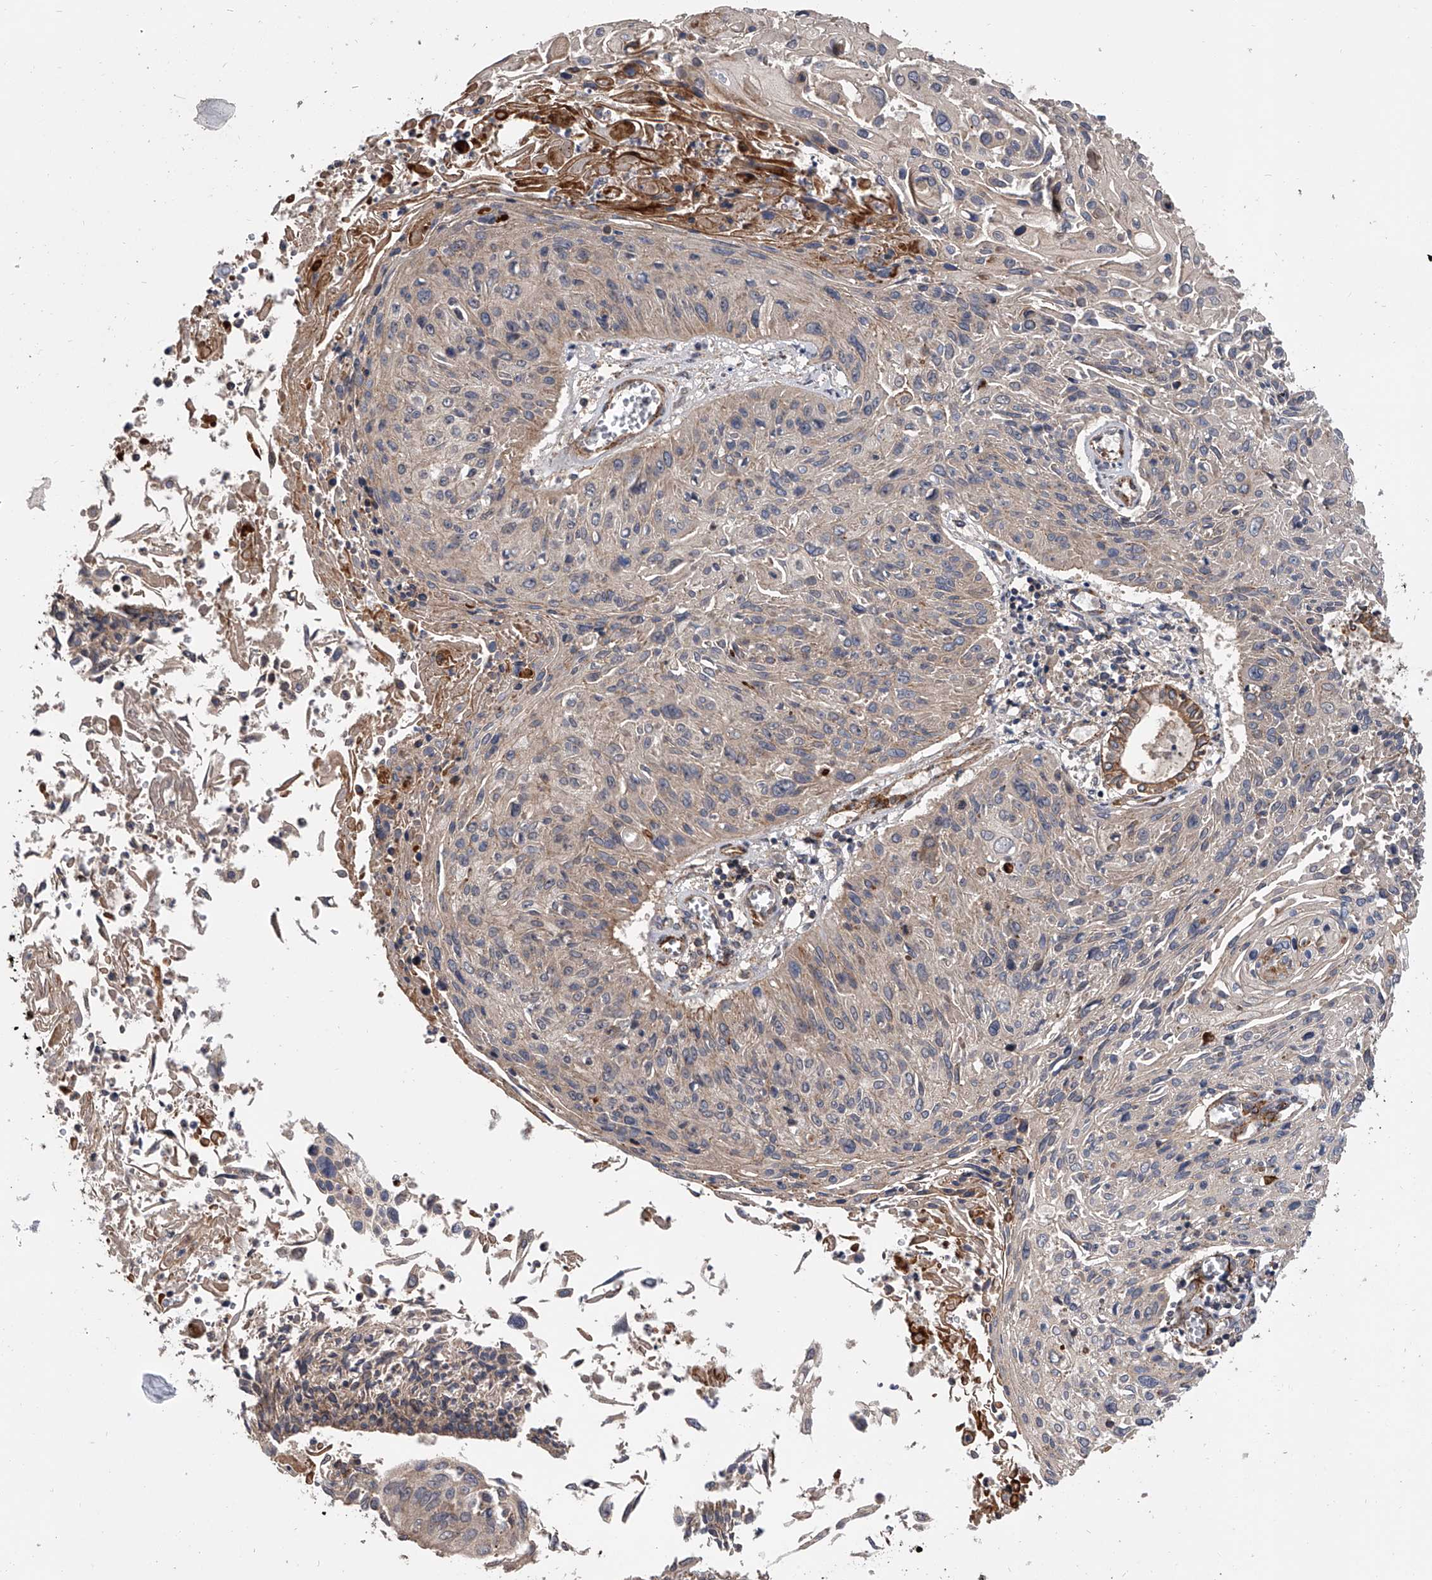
{"staining": {"intensity": "negative", "quantity": "none", "location": "none"}, "tissue": "cervical cancer", "cell_type": "Tumor cells", "image_type": "cancer", "snomed": [{"axis": "morphology", "description": "Squamous cell carcinoma, NOS"}, {"axis": "topography", "description": "Cervix"}], "caption": "IHC micrograph of neoplastic tissue: cervical cancer stained with DAB displays no significant protein positivity in tumor cells.", "gene": "USP47", "patient": {"sex": "female", "age": 51}}